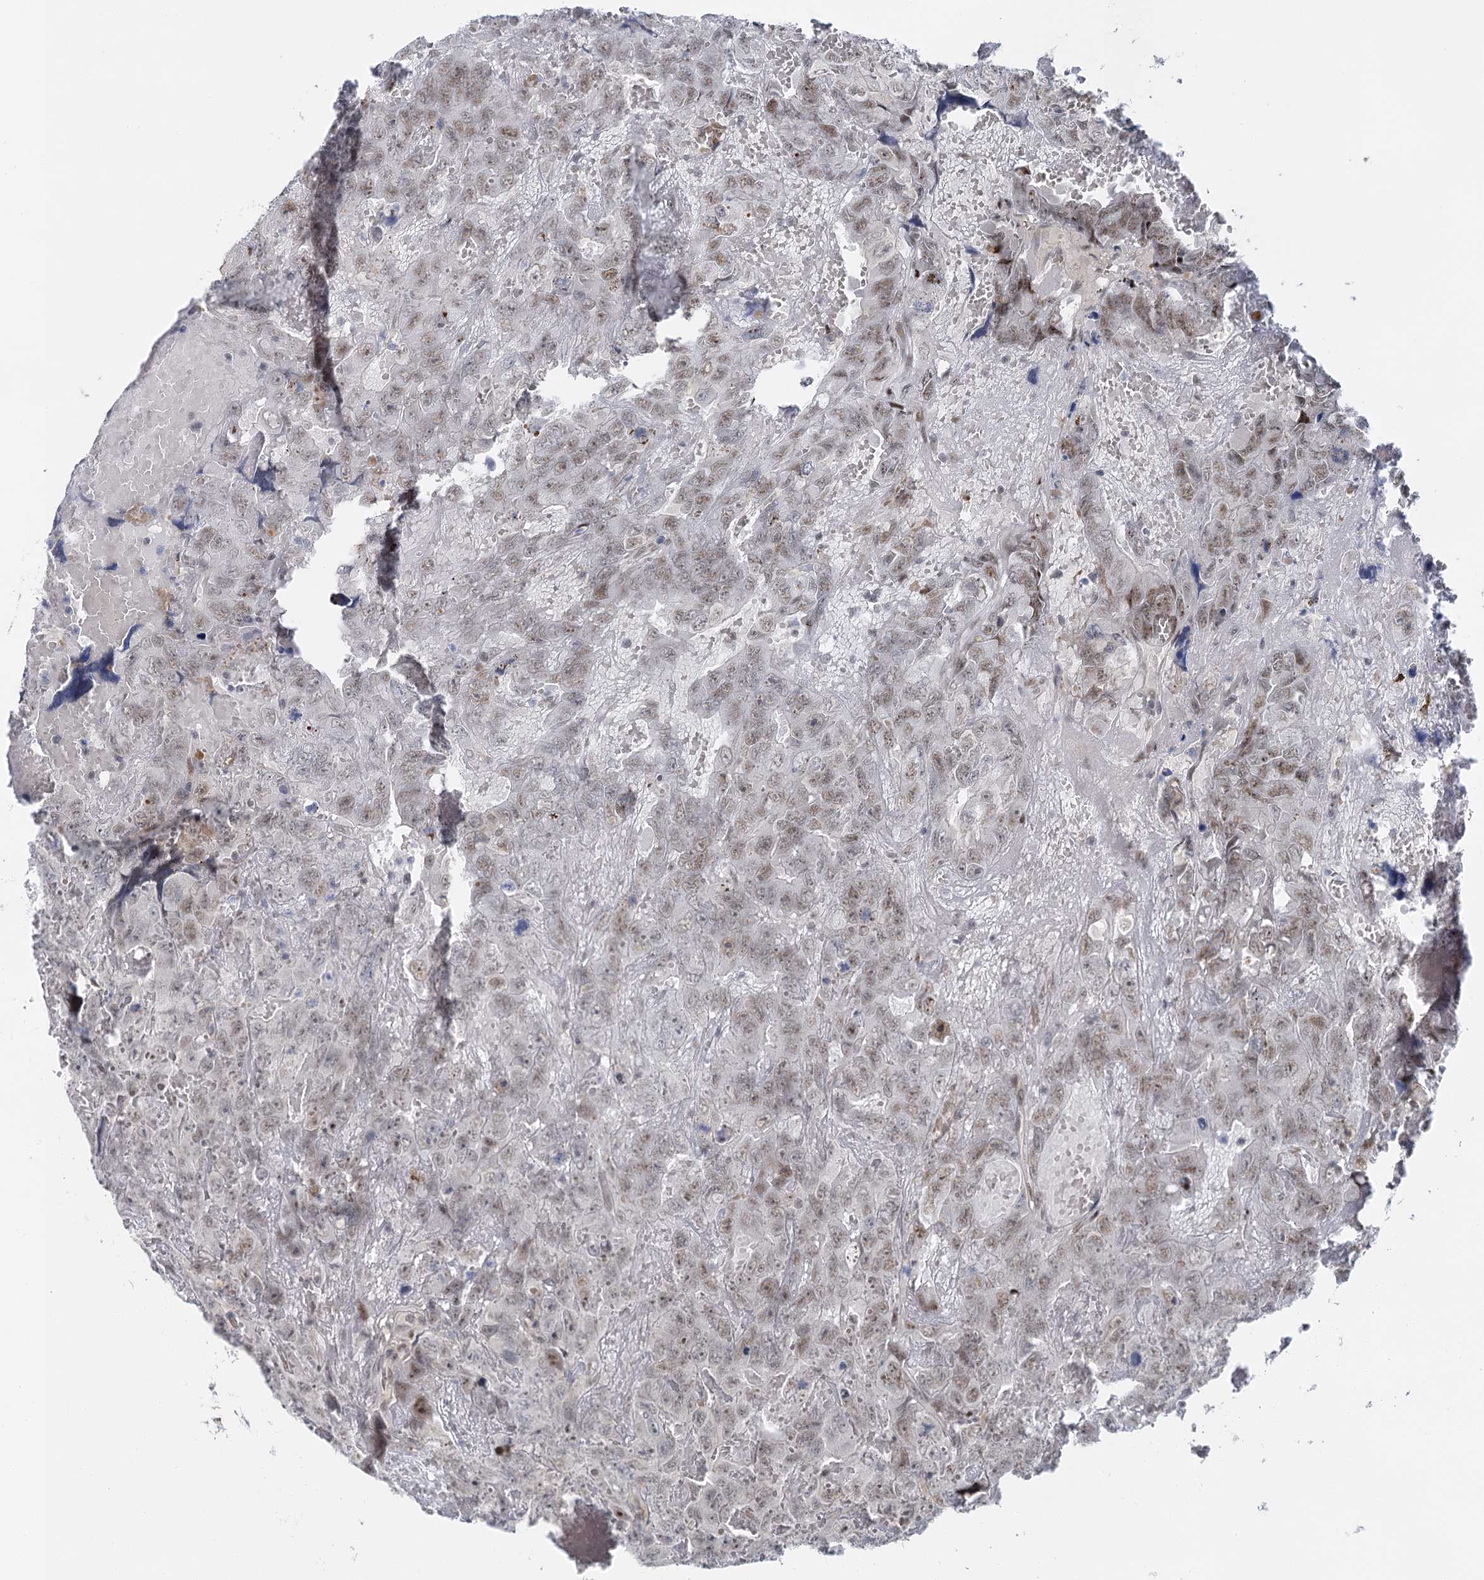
{"staining": {"intensity": "weak", "quantity": ">75%", "location": "nuclear"}, "tissue": "testis cancer", "cell_type": "Tumor cells", "image_type": "cancer", "snomed": [{"axis": "morphology", "description": "Carcinoma, Embryonal, NOS"}, {"axis": "topography", "description": "Testis"}], "caption": "Testis embryonal carcinoma tissue displays weak nuclear expression in about >75% of tumor cells The protein is shown in brown color, while the nuclei are stained blue.", "gene": "IL11RA", "patient": {"sex": "male", "age": 45}}